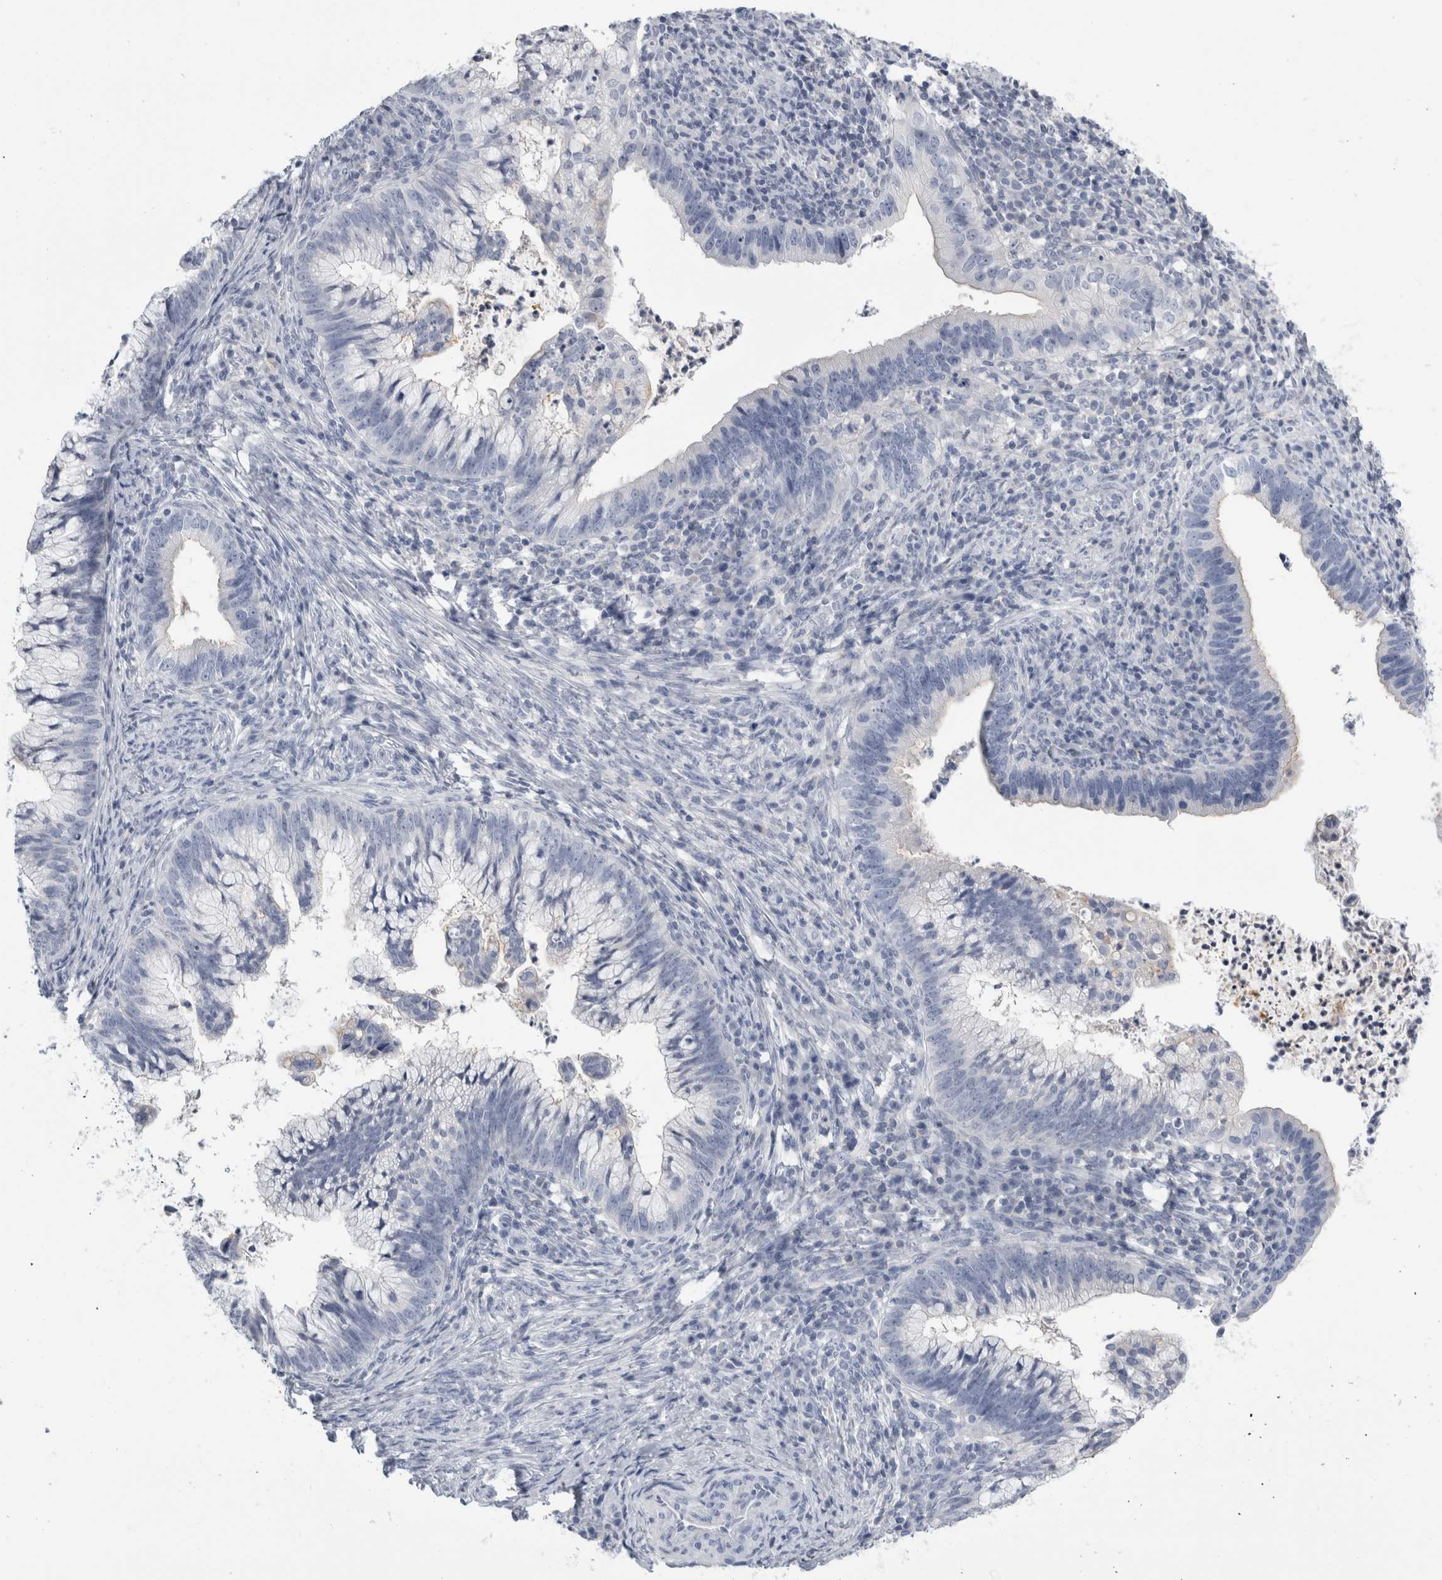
{"staining": {"intensity": "negative", "quantity": "none", "location": "none"}, "tissue": "cervical cancer", "cell_type": "Tumor cells", "image_type": "cancer", "snomed": [{"axis": "morphology", "description": "Adenocarcinoma, NOS"}, {"axis": "topography", "description": "Cervix"}], "caption": "A histopathology image of cervical cancer stained for a protein shows no brown staining in tumor cells.", "gene": "ANKFY1", "patient": {"sex": "female", "age": 36}}